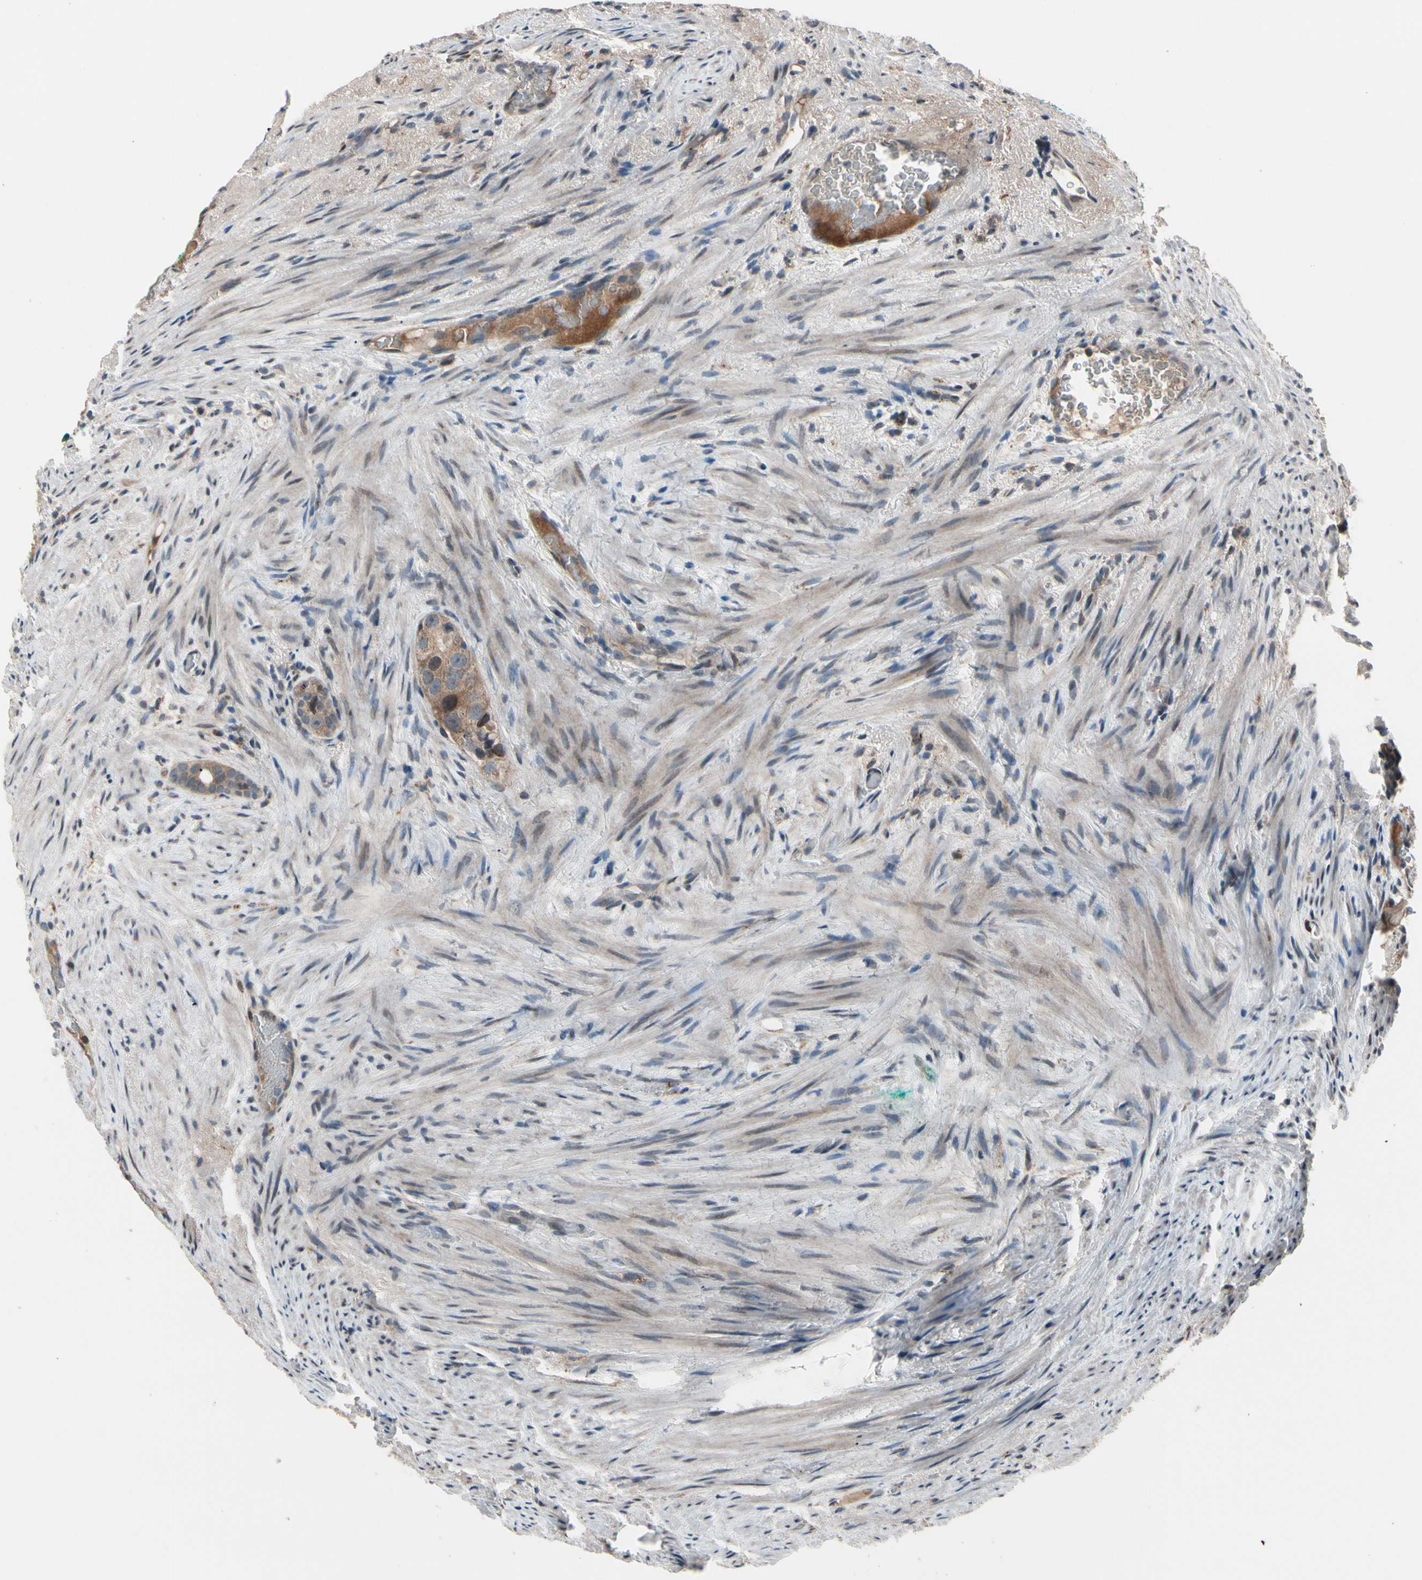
{"staining": {"intensity": "weak", "quantity": ">75%", "location": "cytoplasmic/membranous"}, "tissue": "prostate cancer", "cell_type": "Tumor cells", "image_type": "cancer", "snomed": [{"axis": "morphology", "description": "Adenocarcinoma, High grade"}, {"axis": "topography", "description": "Prostate"}], "caption": "There is low levels of weak cytoplasmic/membranous positivity in tumor cells of prostate high-grade adenocarcinoma, as demonstrated by immunohistochemical staining (brown color).", "gene": "SNX29", "patient": {"sex": "male", "age": 66}}